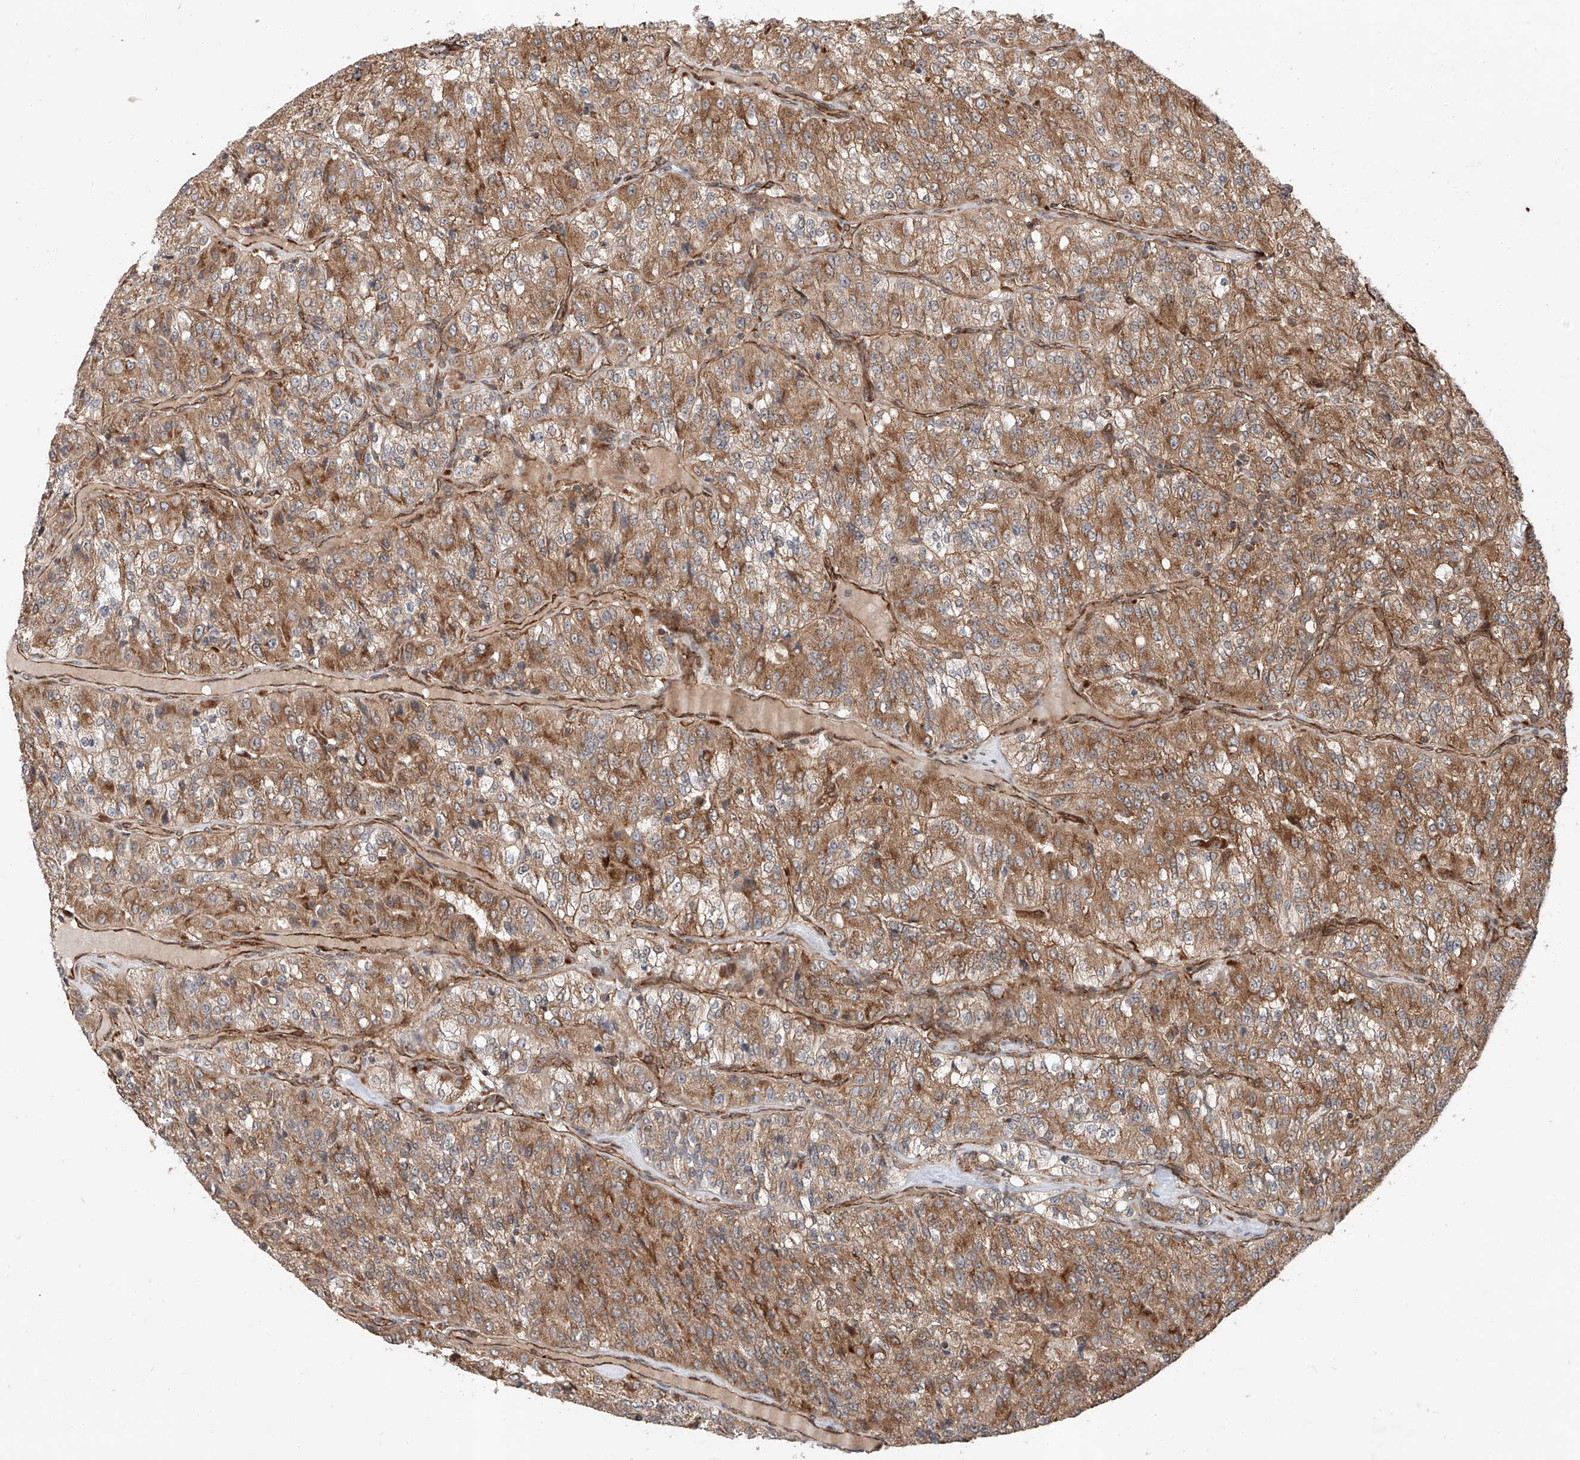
{"staining": {"intensity": "moderate", "quantity": ">75%", "location": "cytoplasmic/membranous"}, "tissue": "renal cancer", "cell_type": "Tumor cells", "image_type": "cancer", "snomed": [{"axis": "morphology", "description": "Adenocarcinoma, NOS"}, {"axis": "topography", "description": "Kidney"}], "caption": "Renal adenocarcinoma stained with a protein marker shows moderate staining in tumor cells.", "gene": "ZFP28", "patient": {"sex": "female", "age": 63}}